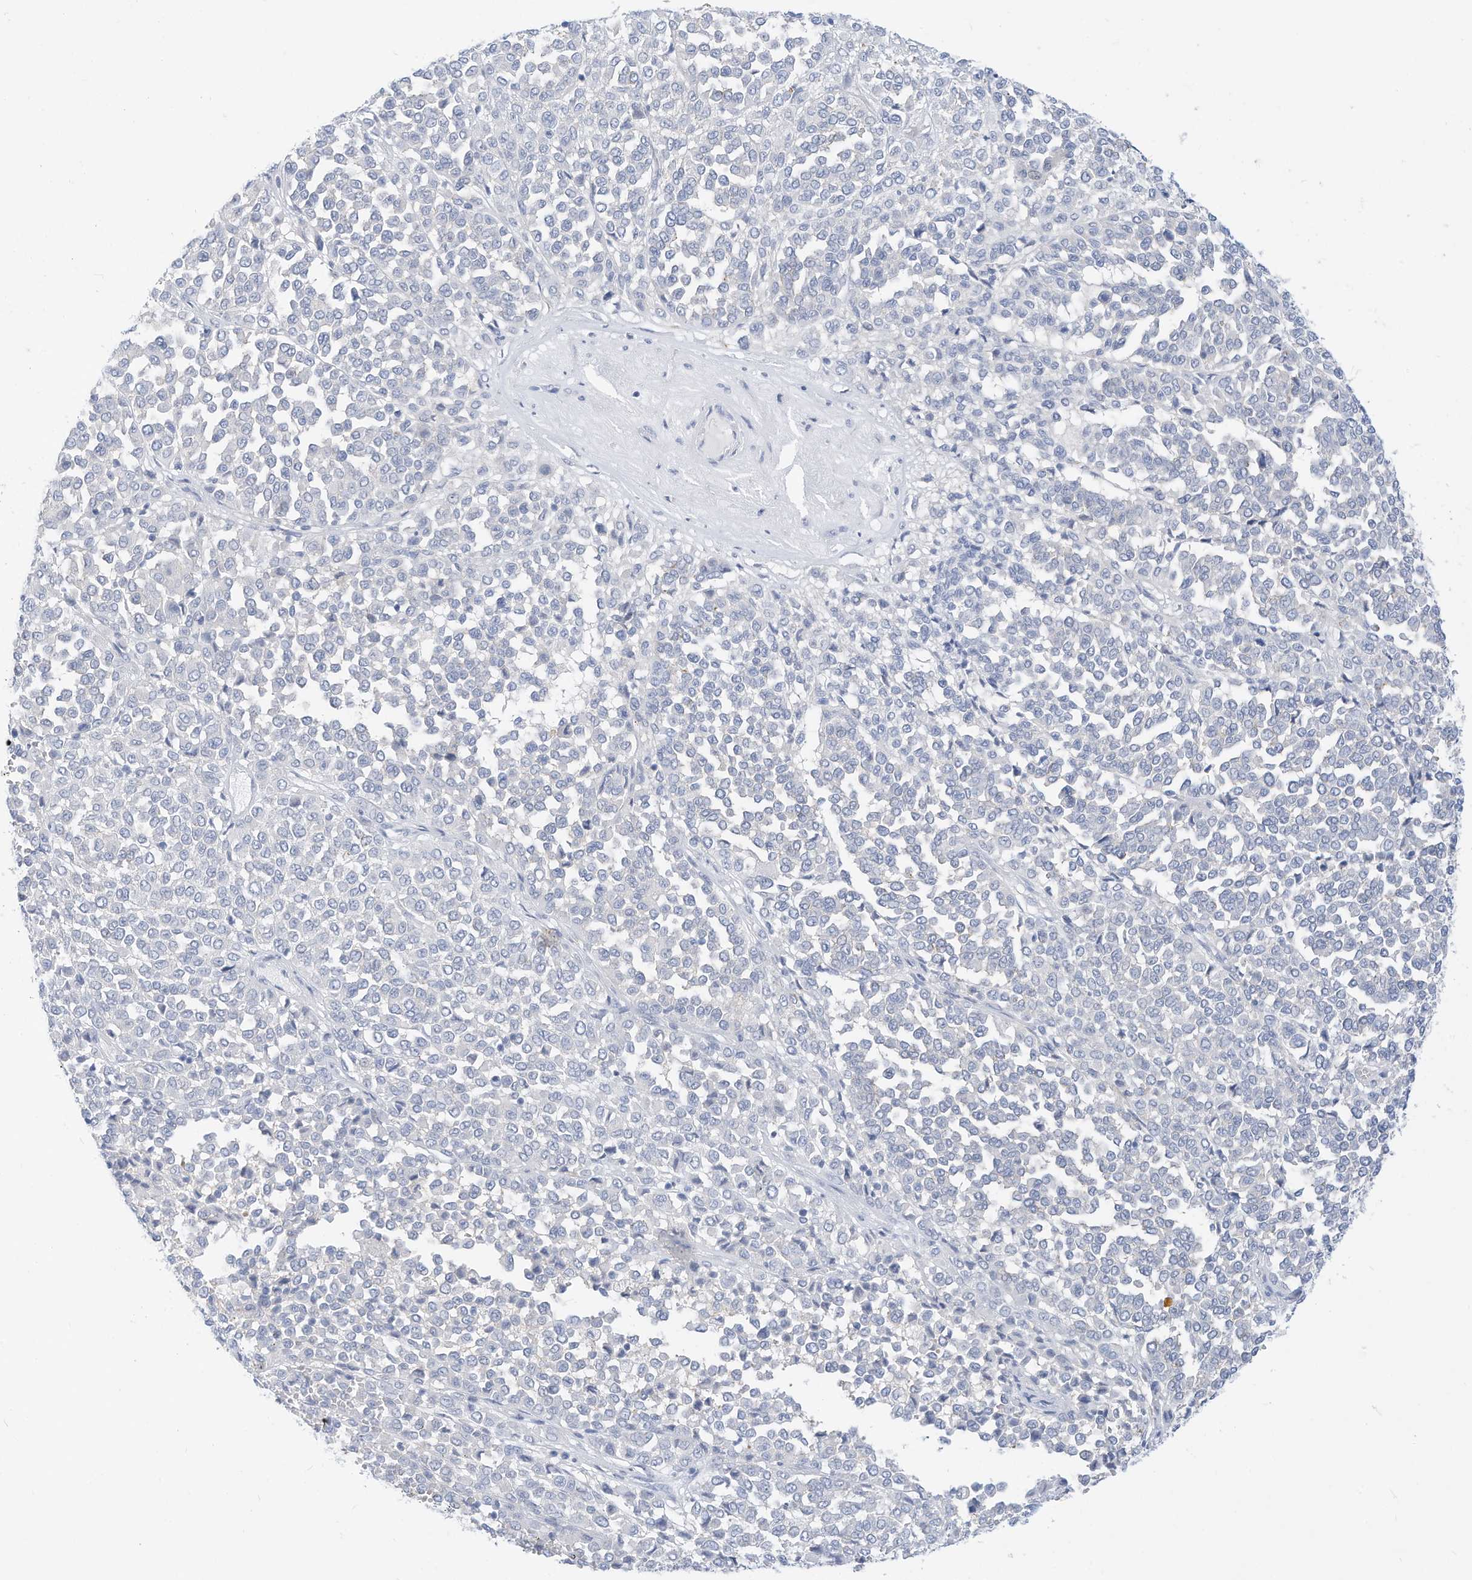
{"staining": {"intensity": "negative", "quantity": "none", "location": "none"}, "tissue": "melanoma", "cell_type": "Tumor cells", "image_type": "cancer", "snomed": [{"axis": "morphology", "description": "Malignant melanoma, Metastatic site"}, {"axis": "topography", "description": "Pancreas"}], "caption": "Tumor cells are negative for protein expression in human melanoma.", "gene": "SPOCD1", "patient": {"sex": "female", "age": 30}}